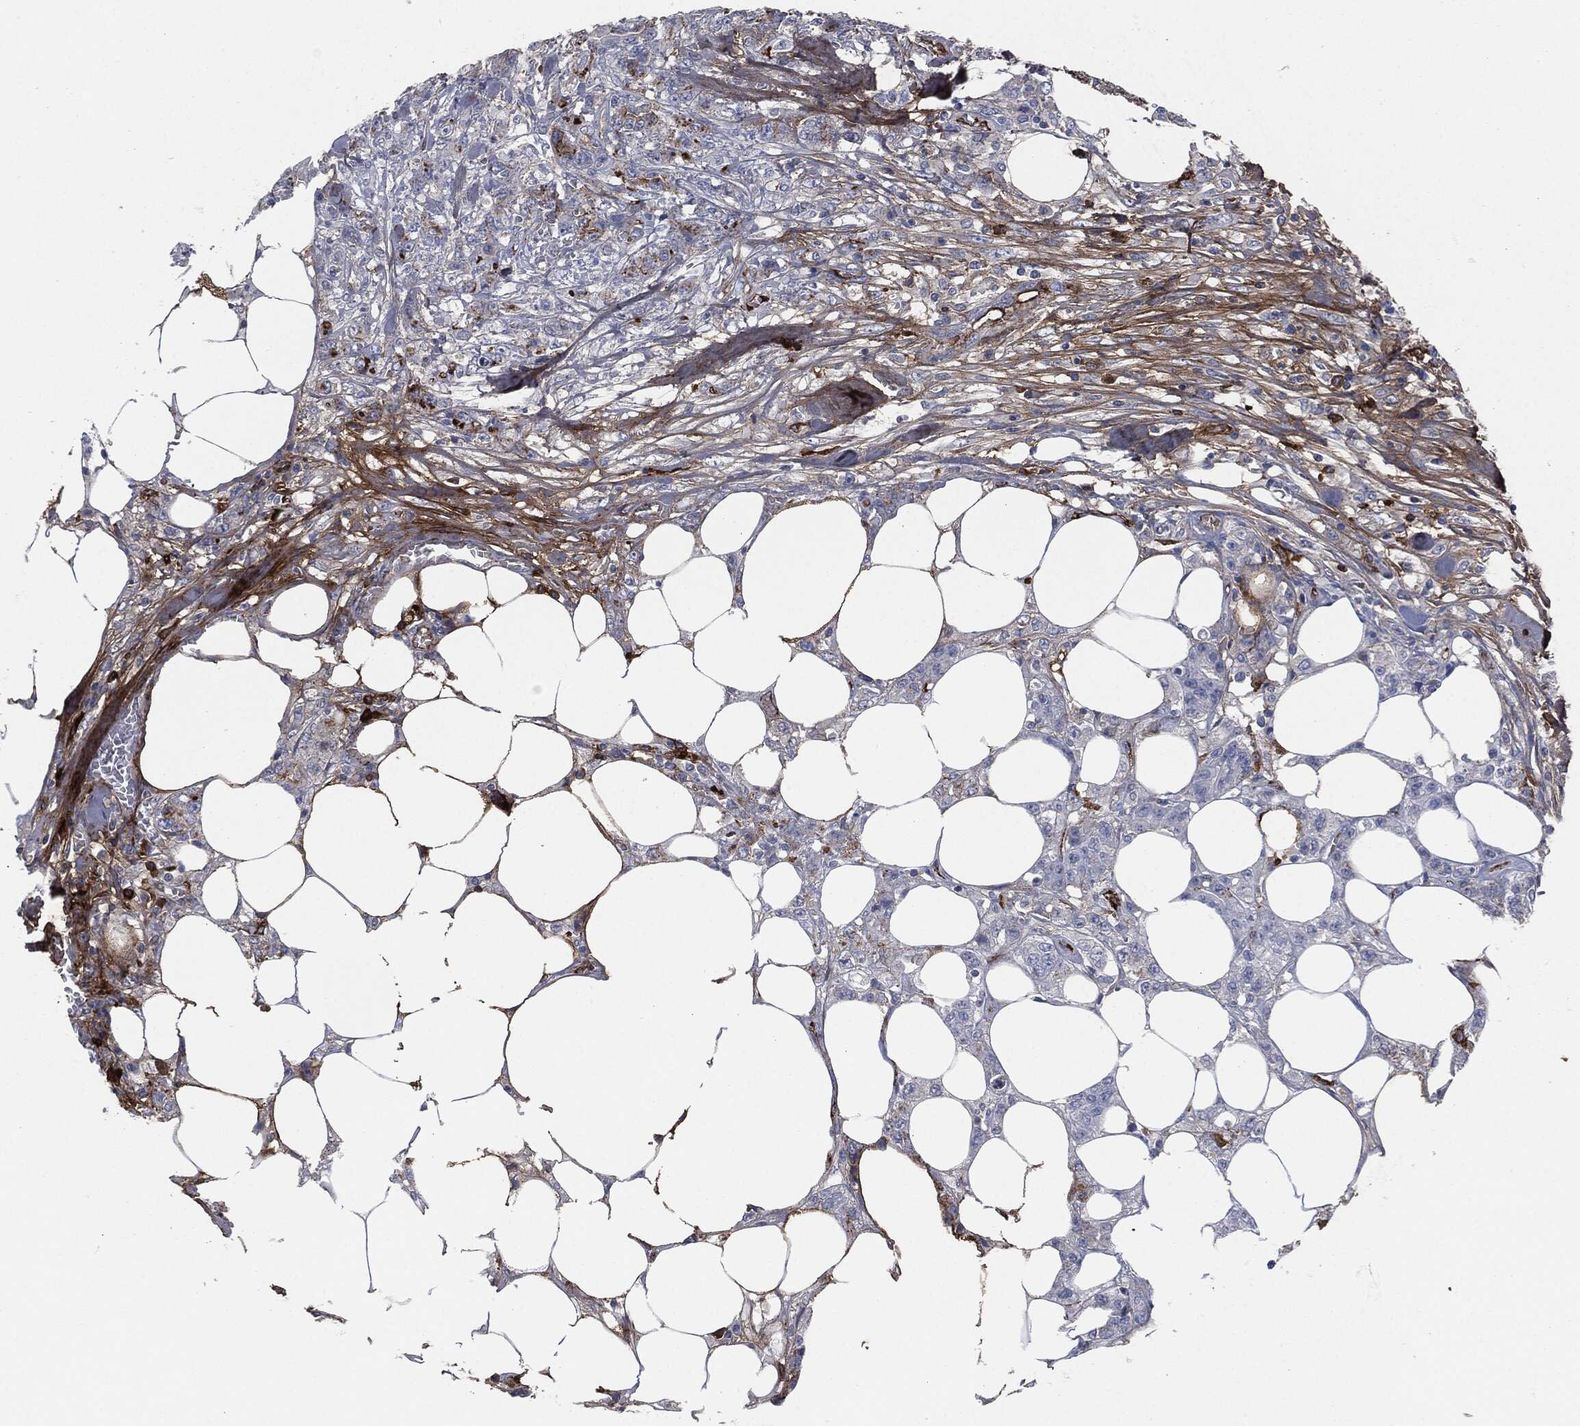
{"staining": {"intensity": "negative", "quantity": "none", "location": "none"}, "tissue": "colorectal cancer", "cell_type": "Tumor cells", "image_type": "cancer", "snomed": [{"axis": "morphology", "description": "Adenocarcinoma, NOS"}, {"axis": "topography", "description": "Colon"}], "caption": "There is no significant expression in tumor cells of colorectal cancer.", "gene": "APOB", "patient": {"sex": "female", "age": 48}}